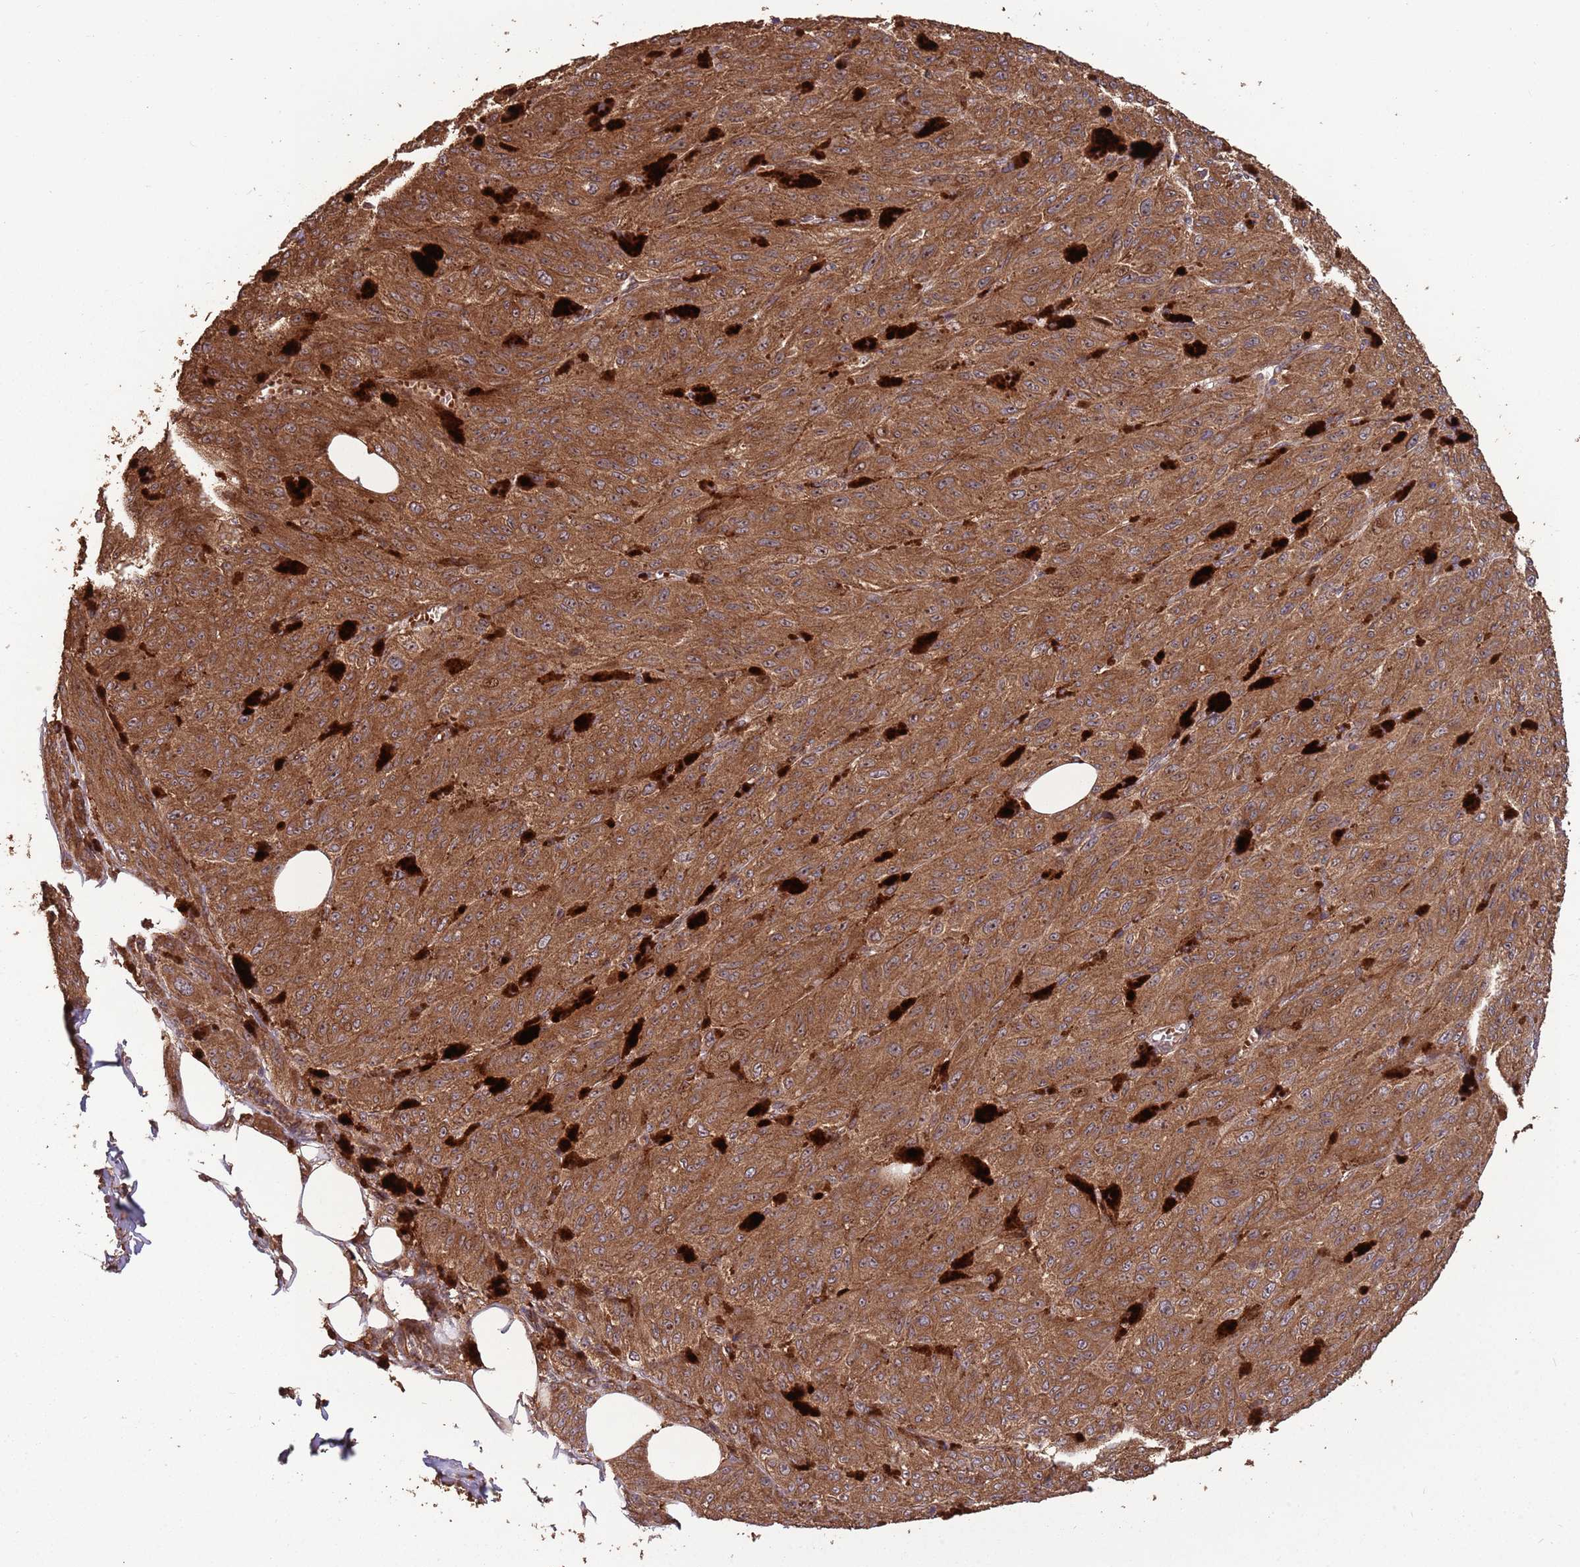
{"staining": {"intensity": "moderate", "quantity": ">75%", "location": "cytoplasmic/membranous,nuclear"}, "tissue": "melanoma", "cell_type": "Tumor cells", "image_type": "cancer", "snomed": [{"axis": "morphology", "description": "Malignant melanoma, NOS"}, {"axis": "topography", "description": "Skin"}], "caption": "High-magnification brightfield microscopy of malignant melanoma stained with DAB (brown) and counterstained with hematoxylin (blue). tumor cells exhibit moderate cytoplasmic/membranous and nuclear staining is identified in about>75% of cells. (DAB = brown stain, brightfield microscopy at high magnification).", "gene": "ZNF428", "patient": {"sex": "female", "age": 52}}